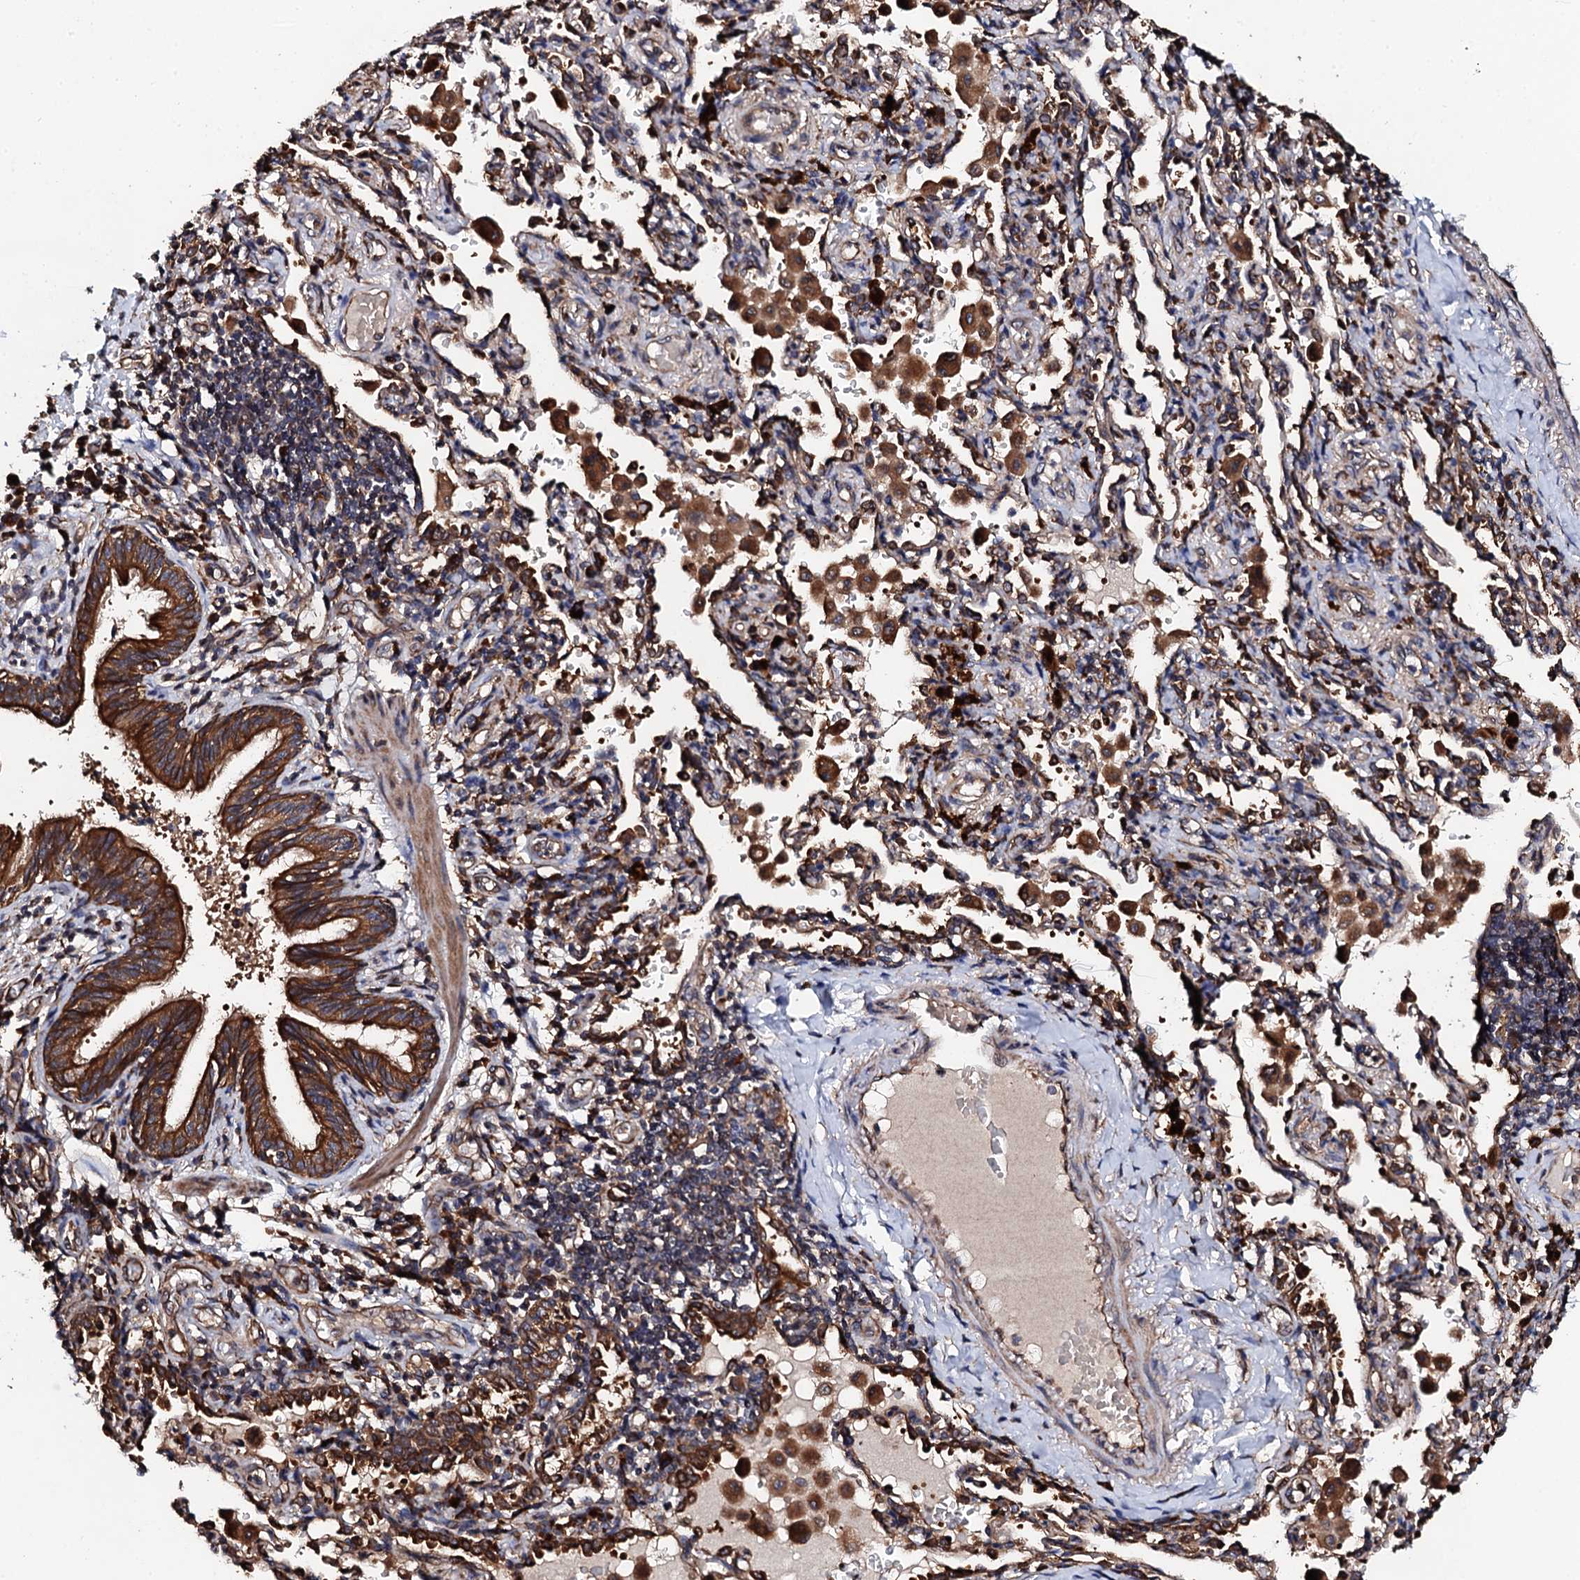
{"staining": {"intensity": "moderate", "quantity": ">75%", "location": "cytoplasmic/membranous"}, "tissue": "bronchus", "cell_type": "Respiratory epithelial cells", "image_type": "normal", "snomed": [{"axis": "morphology", "description": "Normal tissue, NOS"}, {"axis": "topography", "description": "Cartilage tissue"}, {"axis": "topography", "description": "Bronchus"}], "caption": "Protein expression analysis of normal human bronchus reveals moderate cytoplasmic/membranous staining in approximately >75% of respiratory epithelial cells.", "gene": "CKAP5", "patient": {"sex": "female", "age": 36}}